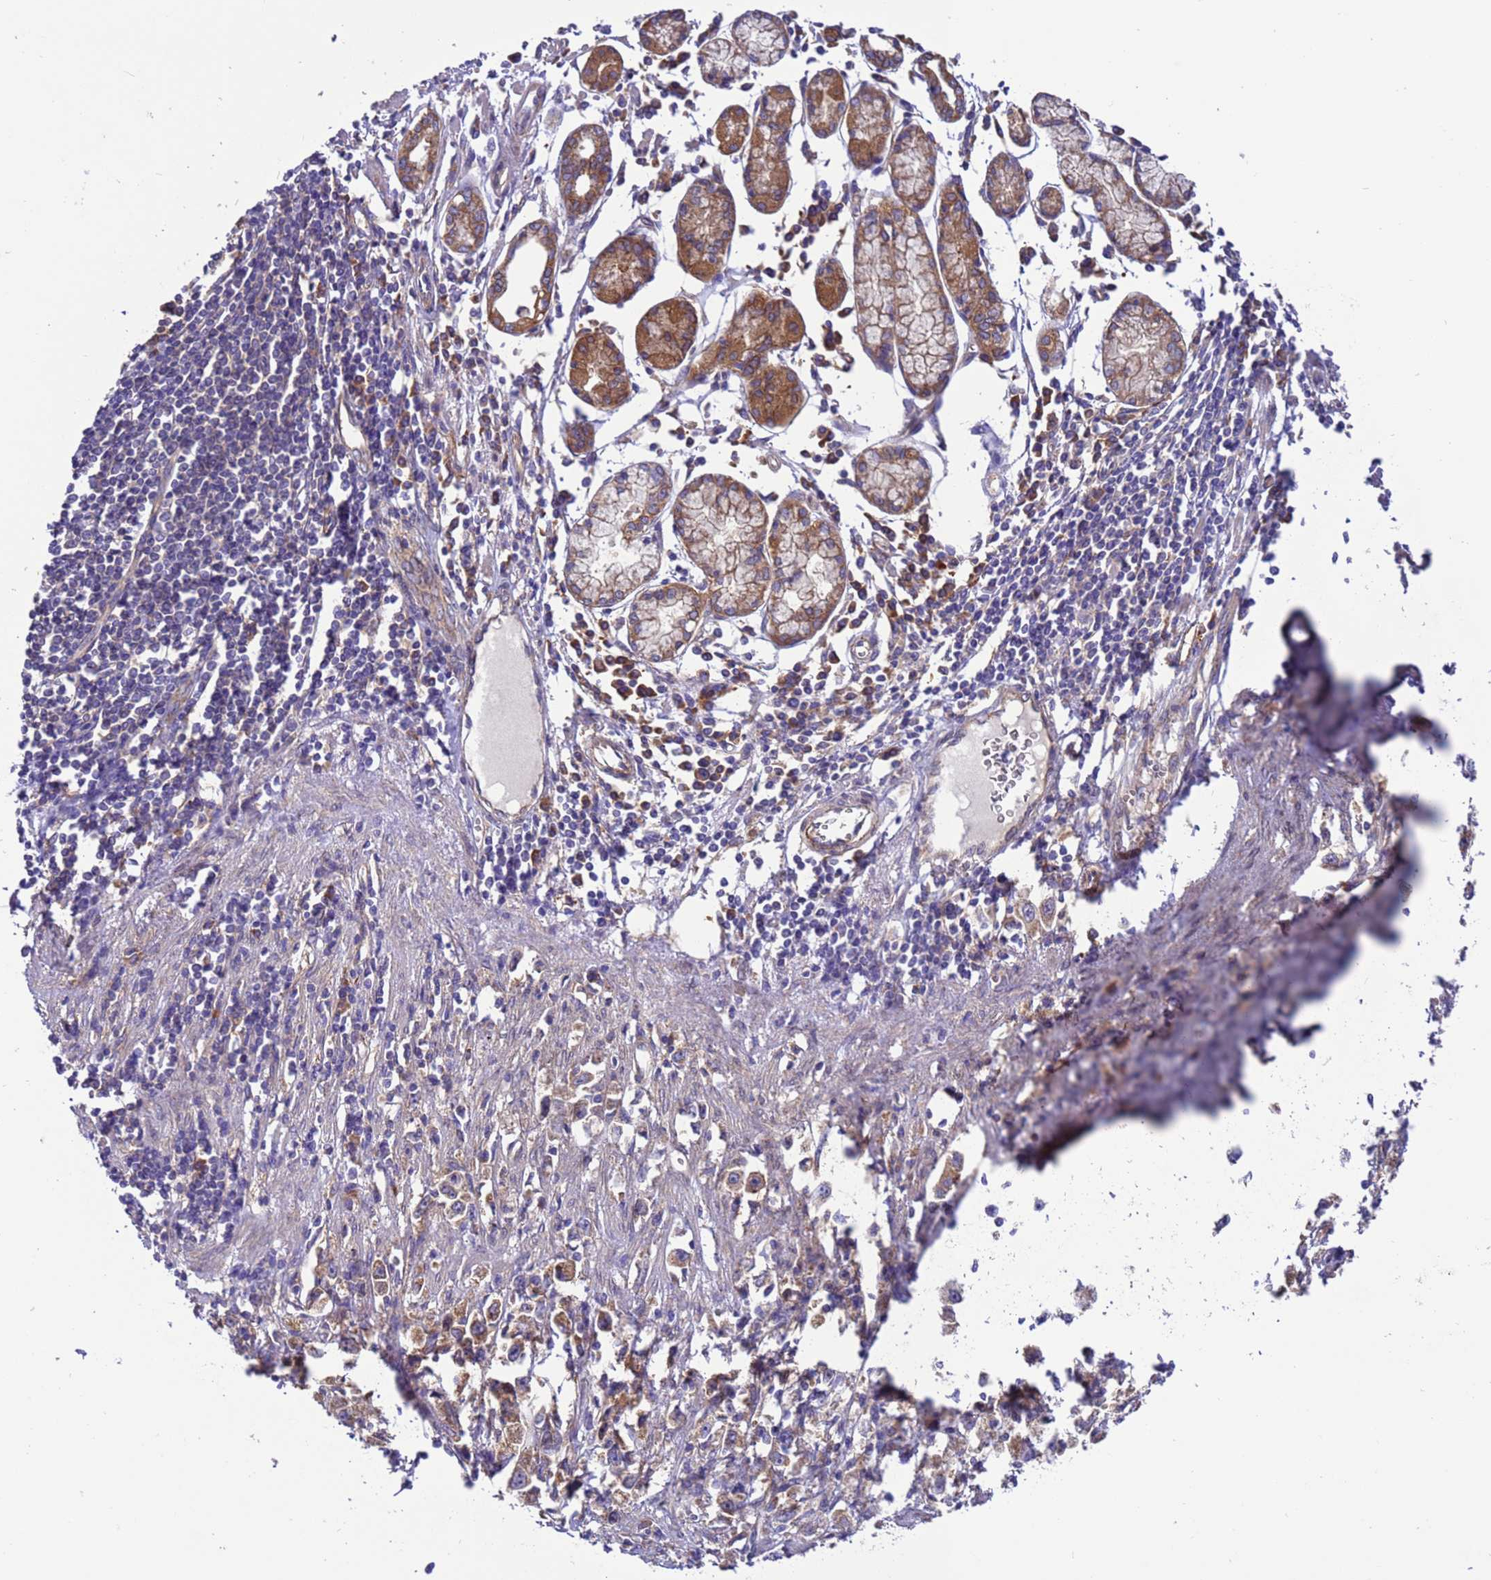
{"staining": {"intensity": "moderate", "quantity": ">75%", "location": "cytoplasmic/membranous"}, "tissue": "stomach cancer", "cell_type": "Tumor cells", "image_type": "cancer", "snomed": [{"axis": "morphology", "description": "Adenocarcinoma, NOS"}, {"axis": "topography", "description": "Stomach"}], "caption": "IHC micrograph of neoplastic tissue: human stomach cancer stained using immunohistochemistry reveals medium levels of moderate protein expression localized specifically in the cytoplasmic/membranous of tumor cells, appearing as a cytoplasmic/membranous brown color.", "gene": "ARHGAP12", "patient": {"sex": "female", "age": 59}}